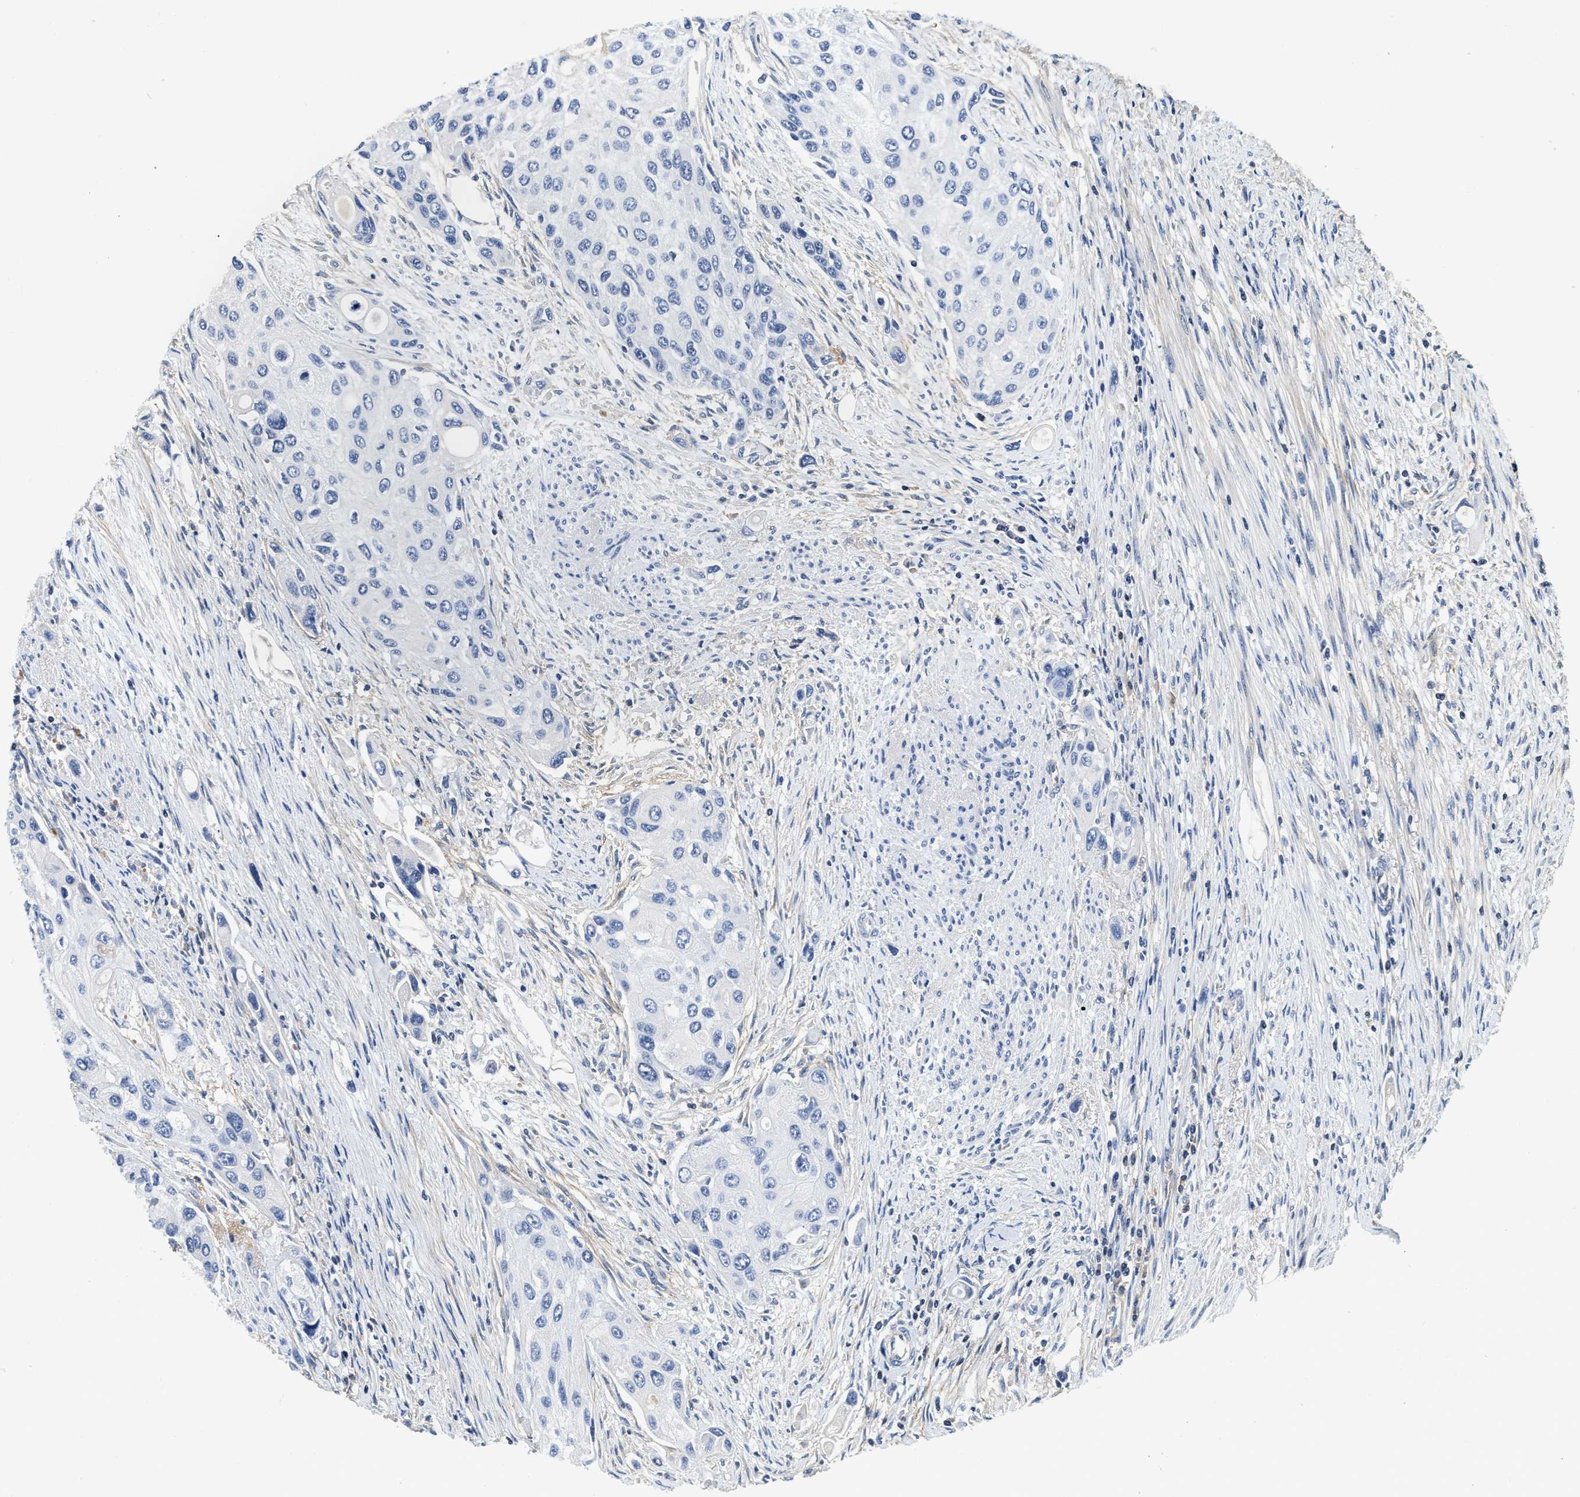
{"staining": {"intensity": "negative", "quantity": "none", "location": "none"}, "tissue": "urothelial cancer", "cell_type": "Tumor cells", "image_type": "cancer", "snomed": [{"axis": "morphology", "description": "Urothelial carcinoma, High grade"}, {"axis": "topography", "description": "Urinary bladder"}], "caption": "Immunohistochemistry (IHC) of human urothelial cancer demonstrates no expression in tumor cells.", "gene": "FBLN2", "patient": {"sex": "female", "age": 56}}